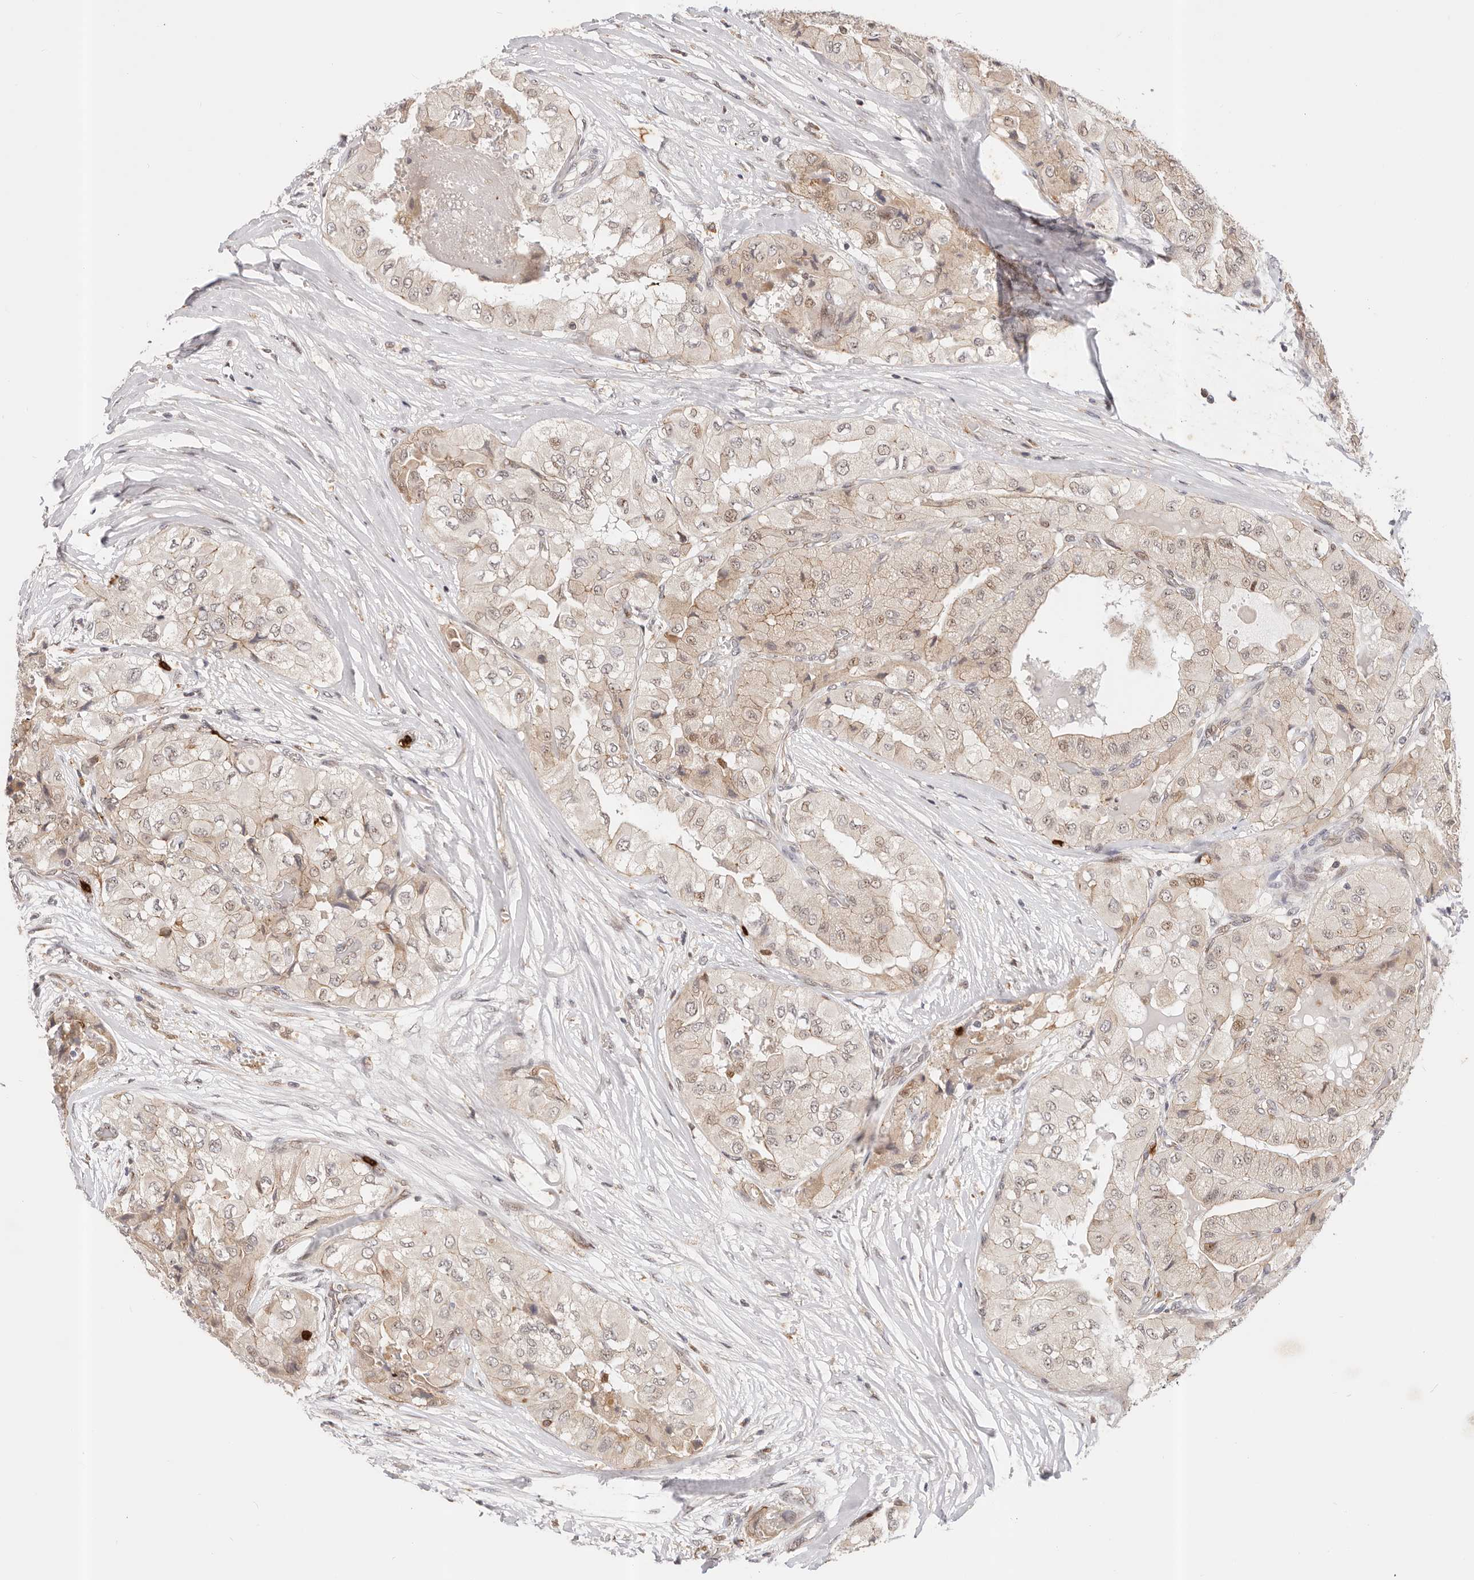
{"staining": {"intensity": "weak", "quantity": ">75%", "location": "cytoplasmic/membranous,nuclear"}, "tissue": "thyroid cancer", "cell_type": "Tumor cells", "image_type": "cancer", "snomed": [{"axis": "morphology", "description": "Papillary adenocarcinoma, NOS"}, {"axis": "topography", "description": "Thyroid gland"}], "caption": "Human thyroid cancer (papillary adenocarcinoma) stained with a protein marker displays weak staining in tumor cells.", "gene": "AFDN", "patient": {"sex": "female", "age": 59}}